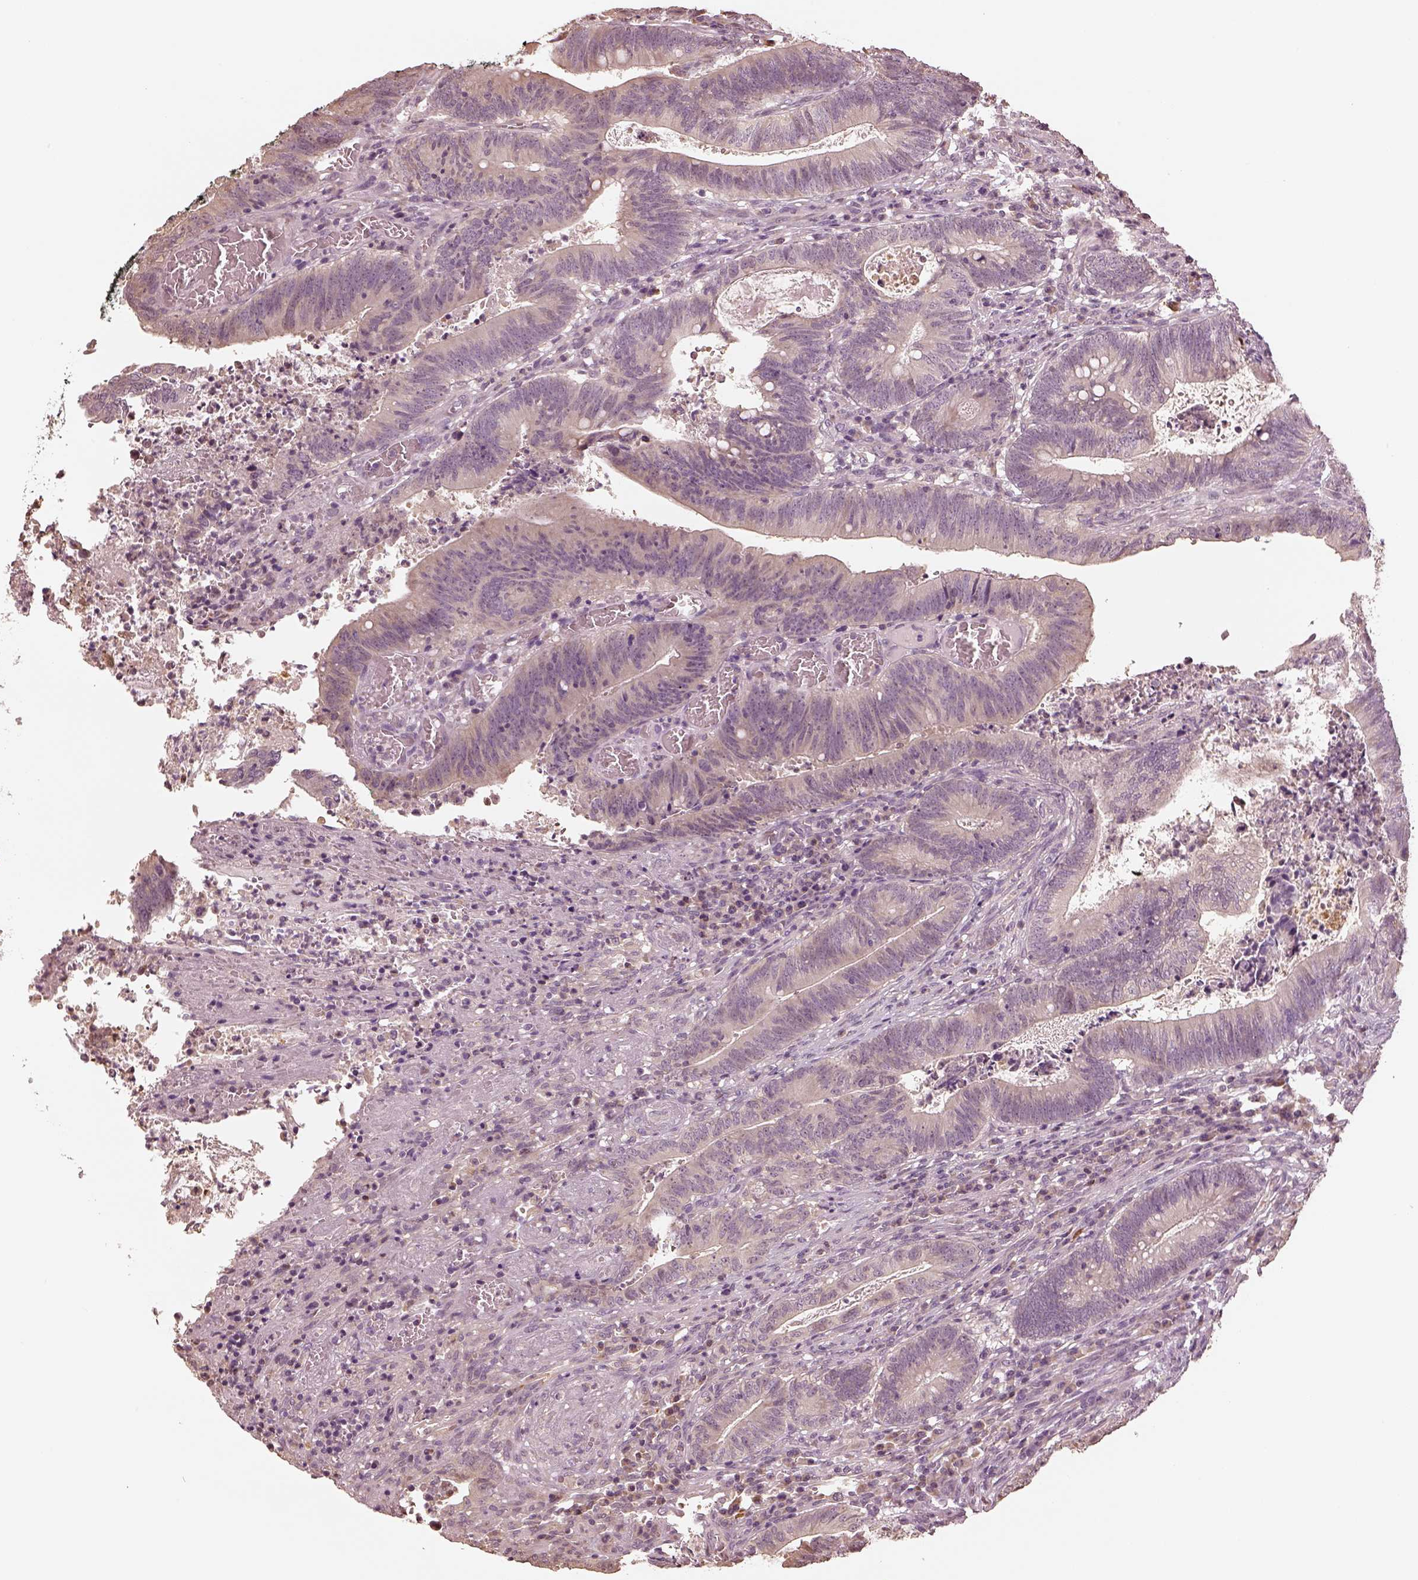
{"staining": {"intensity": "negative", "quantity": "none", "location": "none"}, "tissue": "colorectal cancer", "cell_type": "Tumor cells", "image_type": "cancer", "snomed": [{"axis": "morphology", "description": "Adenocarcinoma, NOS"}, {"axis": "topography", "description": "Colon"}], "caption": "This is an immunohistochemistry photomicrograph of human colorectal cancer (adenocarcinoma). There is no staining in tumor cells.", "gene": "CRB1", "patient": {"sex": "female", "age": 70}}